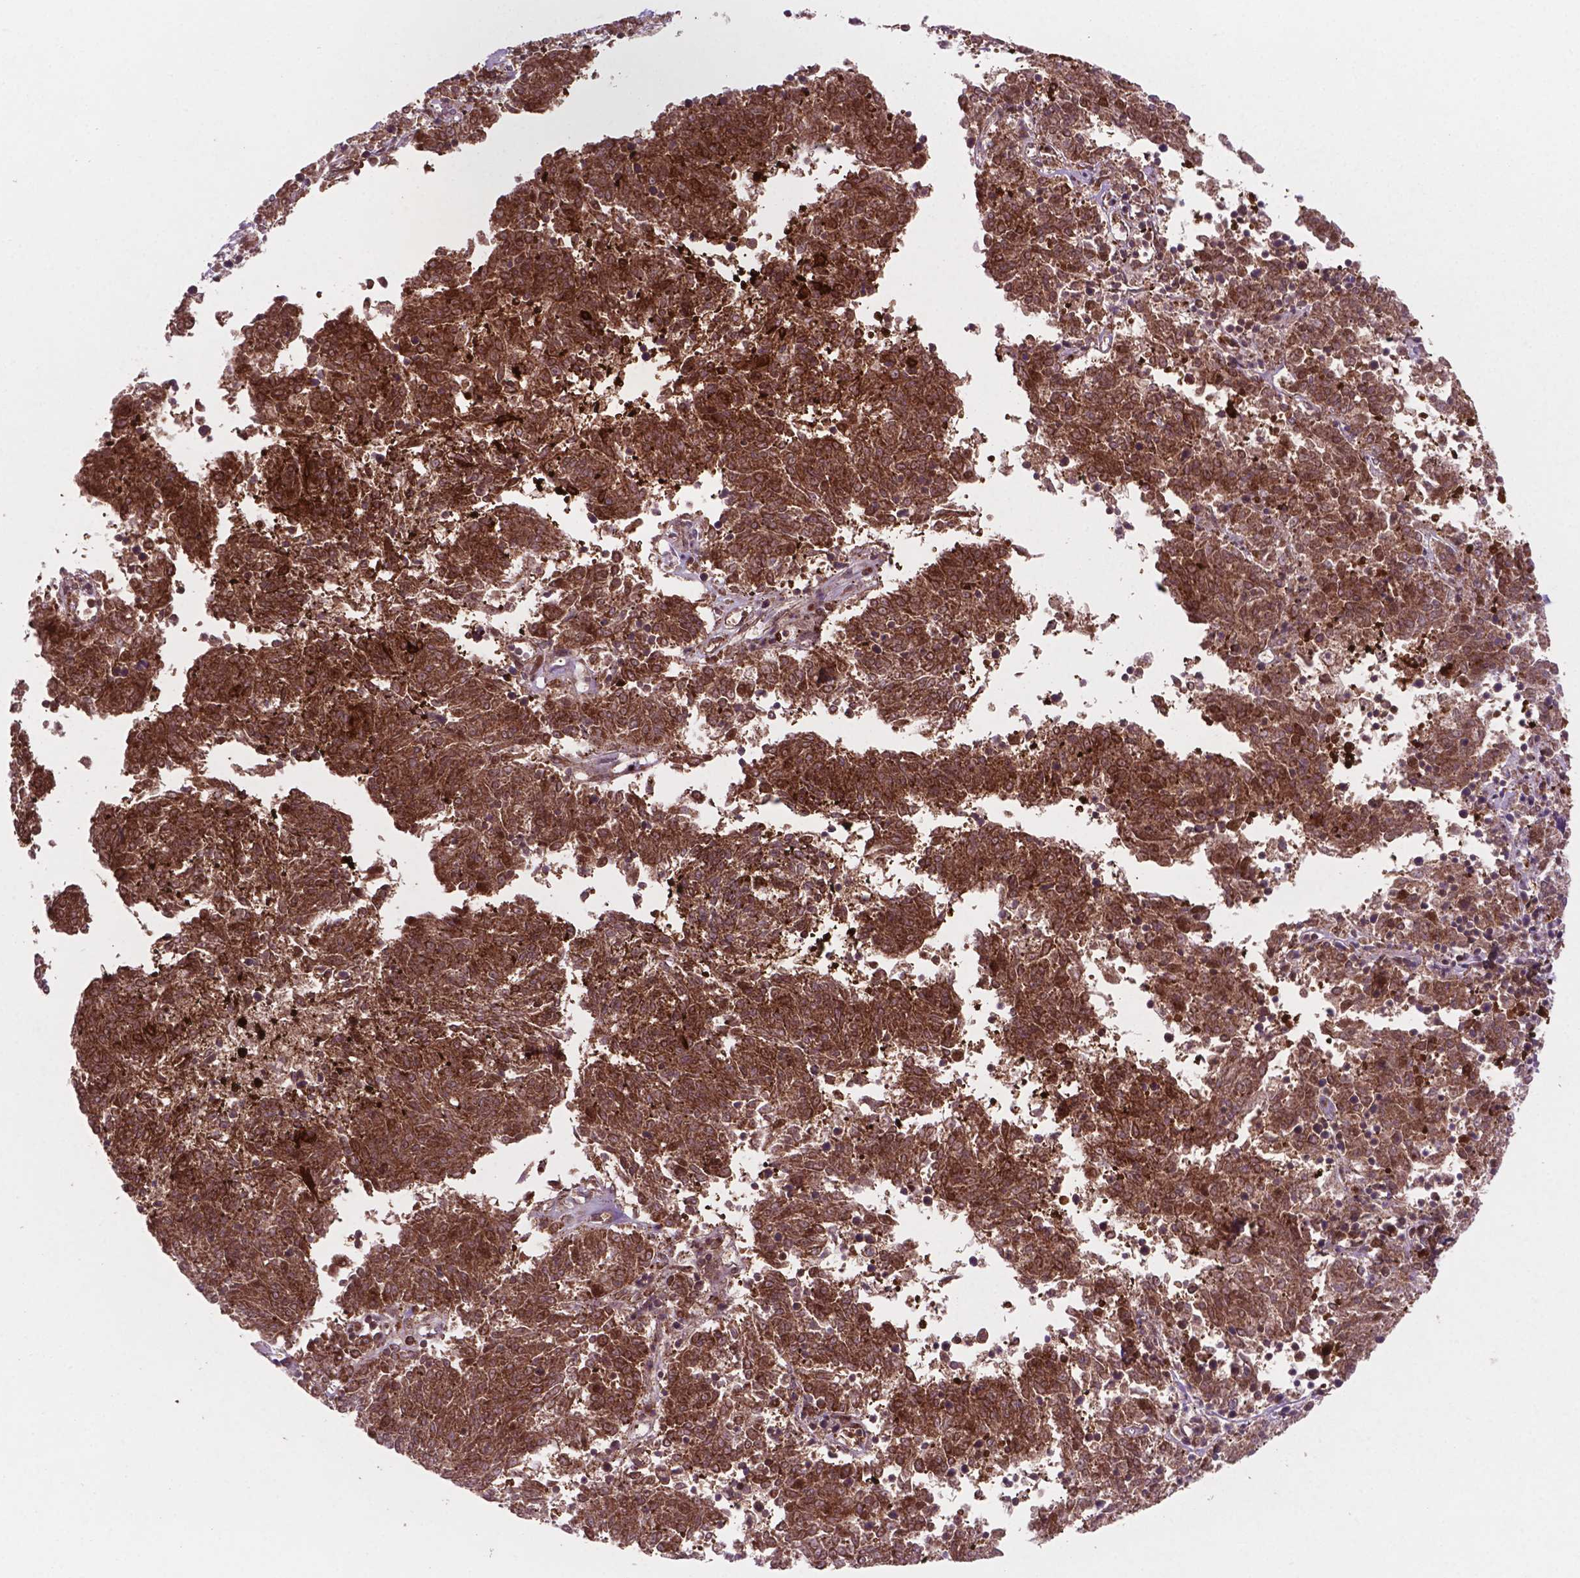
{"staining": {"intensity": "strong", "quantity": ">75%", "location": "cytoplasmic/membranous"}, "tissue": "melanoma", "cell_type": "Tumor cells", "image_type": "cancer", "snomed": [{"axis": "morphology", "description": "Malignant melanoma, NOS"}, {"axis": "topography", "description": "Skin"}], "caption": "Immunohistochemical staining of malignant melanoma demonstrates strong cytoplasmic/membranous protein expression in about >75% of tumor cells.", "gene": "LDHA", "patient": {"sex": "female", "age": 72}}